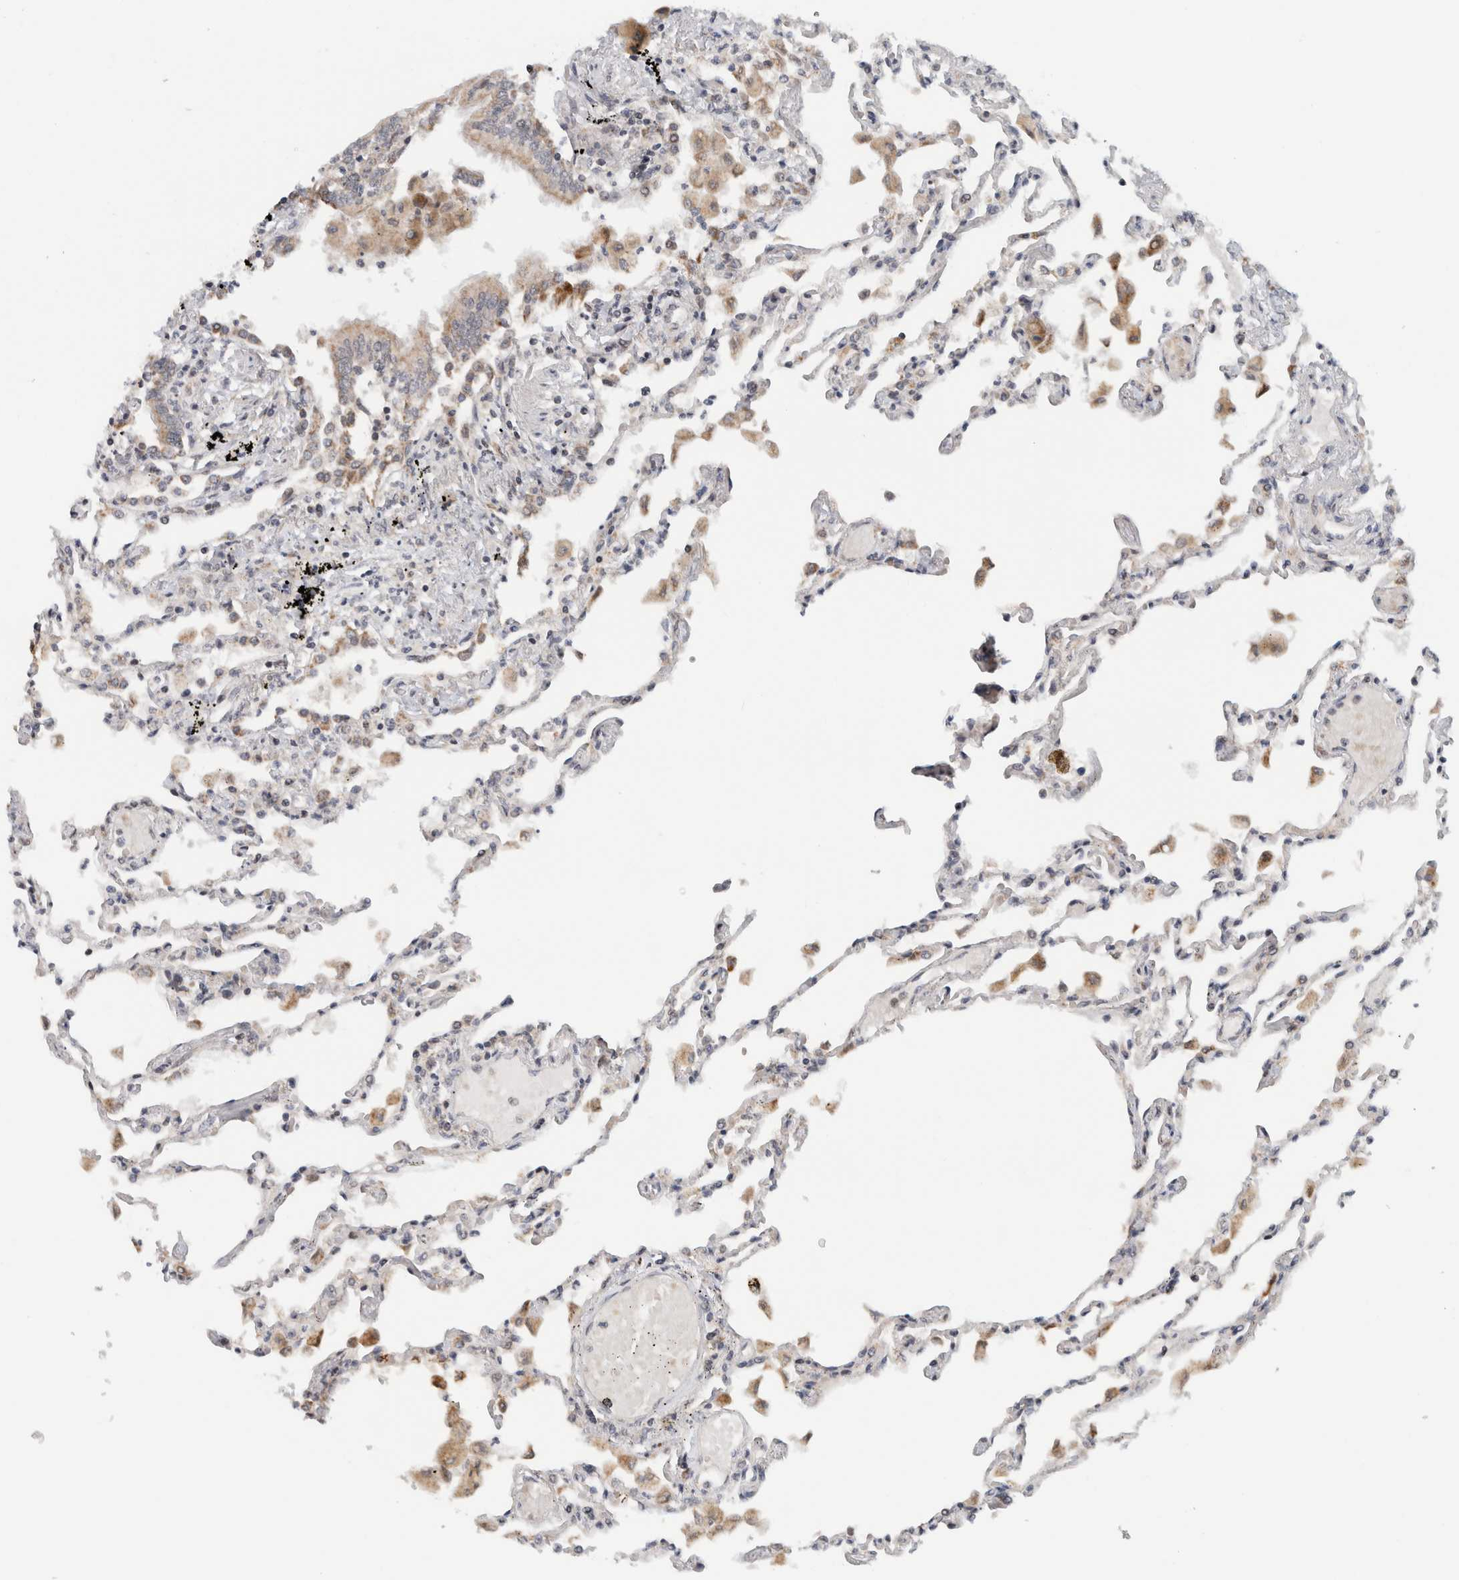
{"staining": {"intensity": "moderate", "quantity": "<25%", "location": "cytoplasmic/membranous"}, "tissue": "lung", "cell_type": "Alveolar cells", "image_type": "normal", "snomed": [{"axis": "morphology", "description": "Normal tissue, NOS"}, {"axis": "topography", "description": "Bronchus"}, {"axis": "topography", "description": "Lung"}], "caption": "Protein expression analysis of benign lung demonstrates moderate cytoplasmic/membranous staining in approximately <25% of alveolar cells.", "gene": "CMC2", "patient": {"sex": "female", "age": 49}}